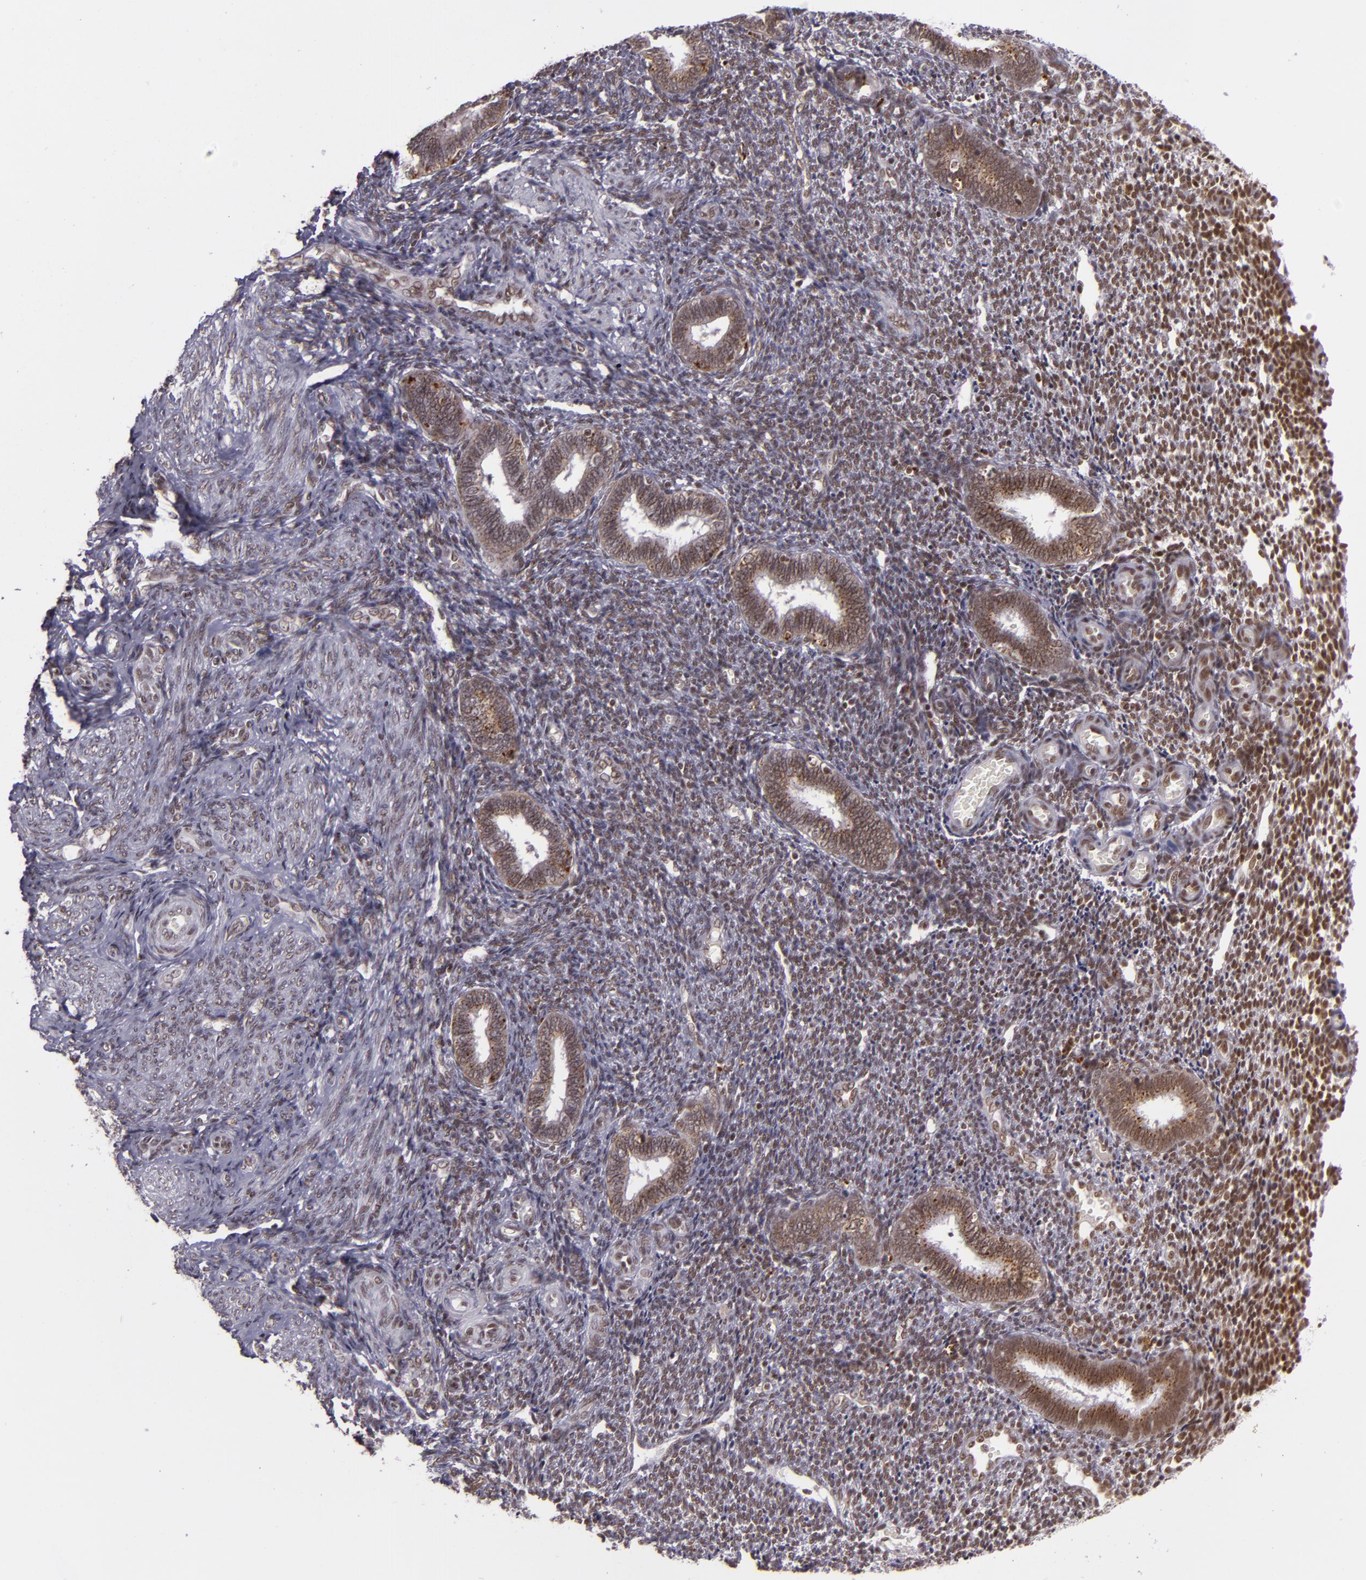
{"staining": {"intensity": "weak", "quantity": ">75%", "location": "nuclear"}, "tissue": "endometrium", "cell_type": "Cells in endometrial stroma", "image_type": "normal", "snomed": [{"axis": "morphology", "description": "Normal tissue, NOS"}, {"axis": "topography", "description": "Endometrium"}], "caption": "Endometrium stained for a protein (brown) reveals weak nuclear positive positivity in about >75% of cells in endometrial stroma.", "gene": "ZFX", "patient": {"sex": "female", "age": 27}}